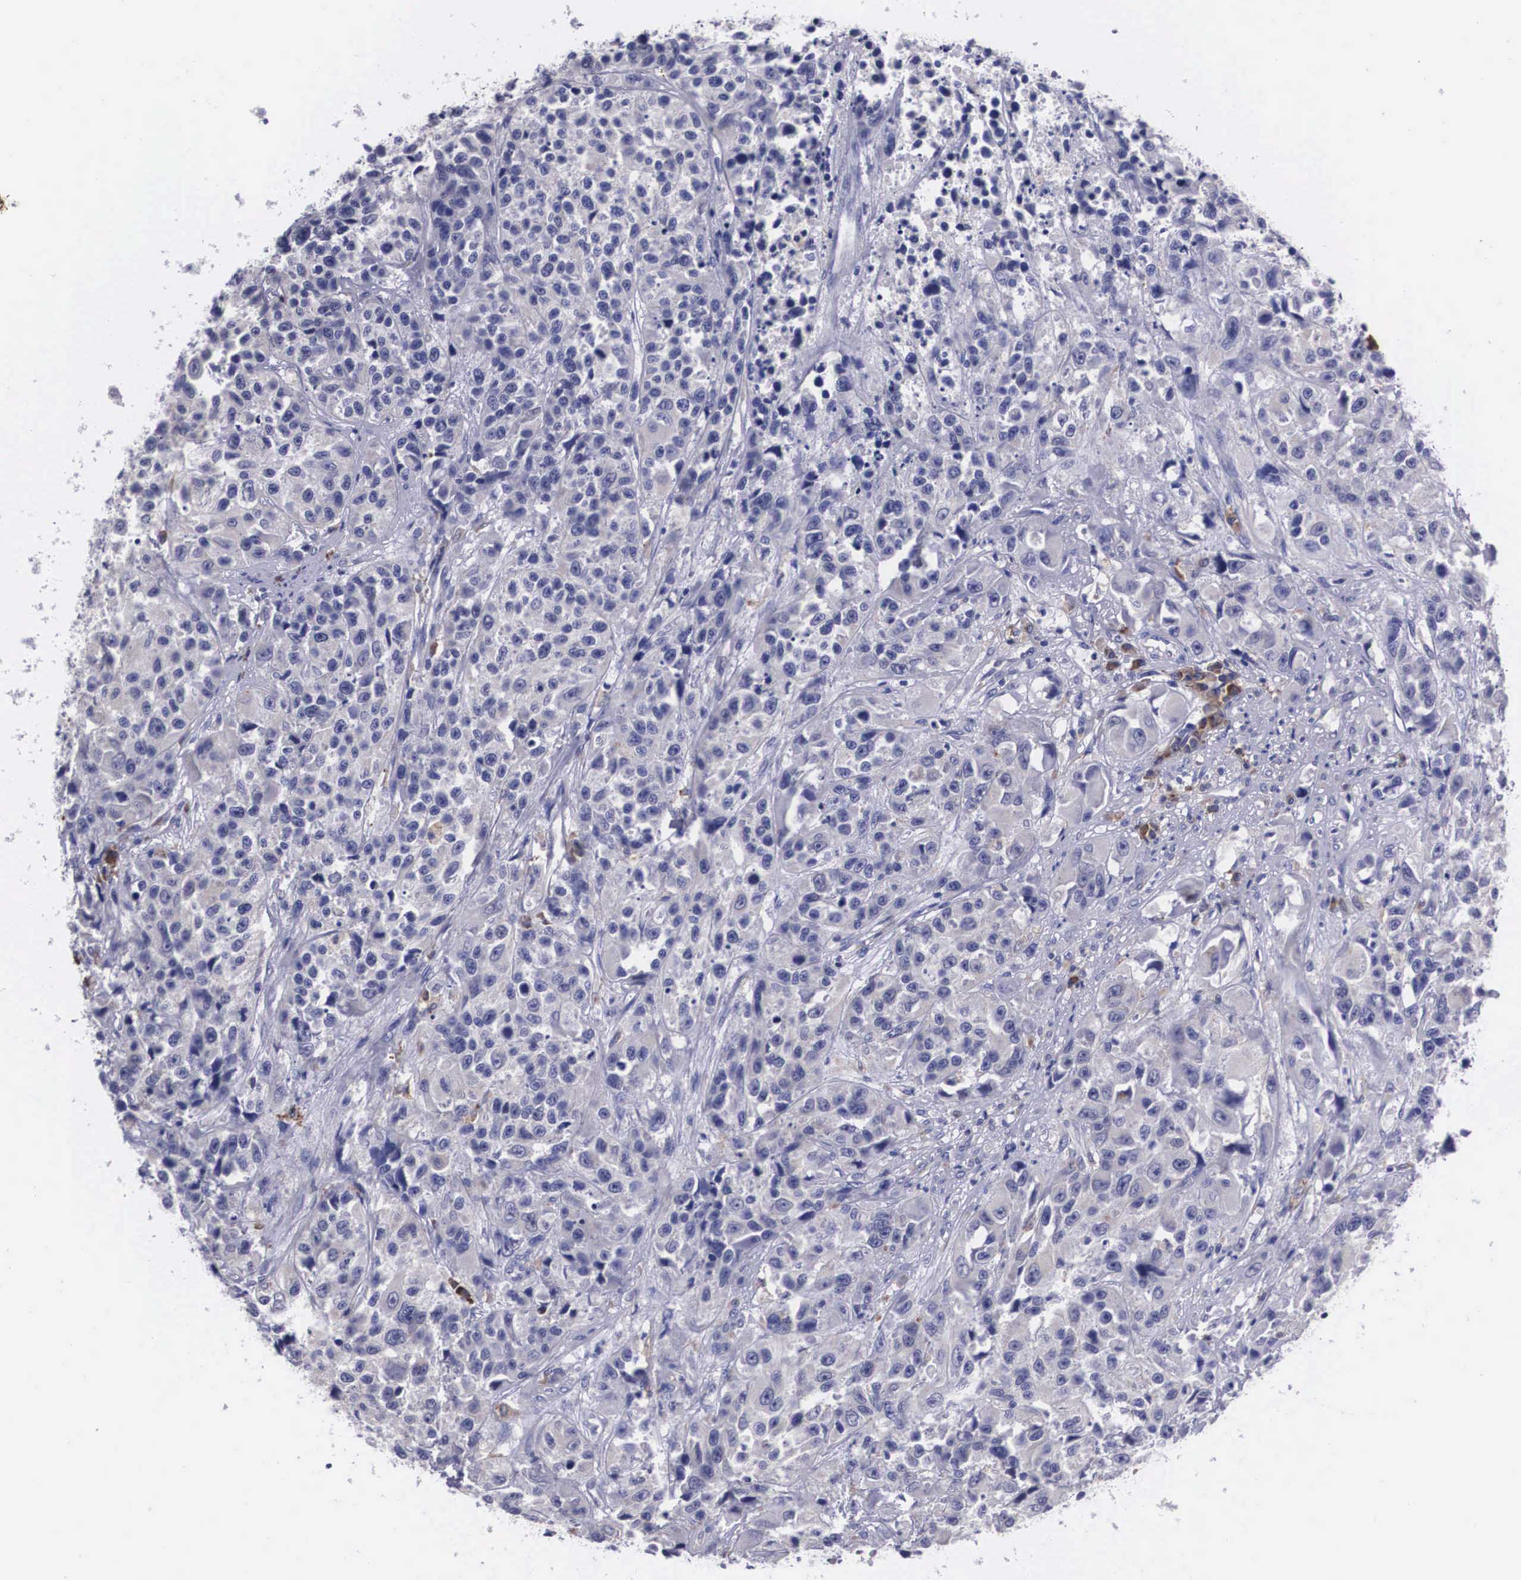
{"staining": {"intensity": "moderate", "quantity": "<25%", "location": "cytoplasmic/membranous"}, "tissue": "urothelial cancer", "cell_type": "Tumor cells", "image_type": "cancer", "snomed": [{"axis": "morphology", "description": "Urothelial carcinoma, High grade"}, {"axis": "topography", "description": "Urinary bladder"}], "caption": "Protein staining shows moderate cytoplasmic/membranous expression in about <25% of tumor cells in urothelial carcinoma (high-grade).", "gene": "CRELD2", "patient": {"sex": "female", "age": 81}}